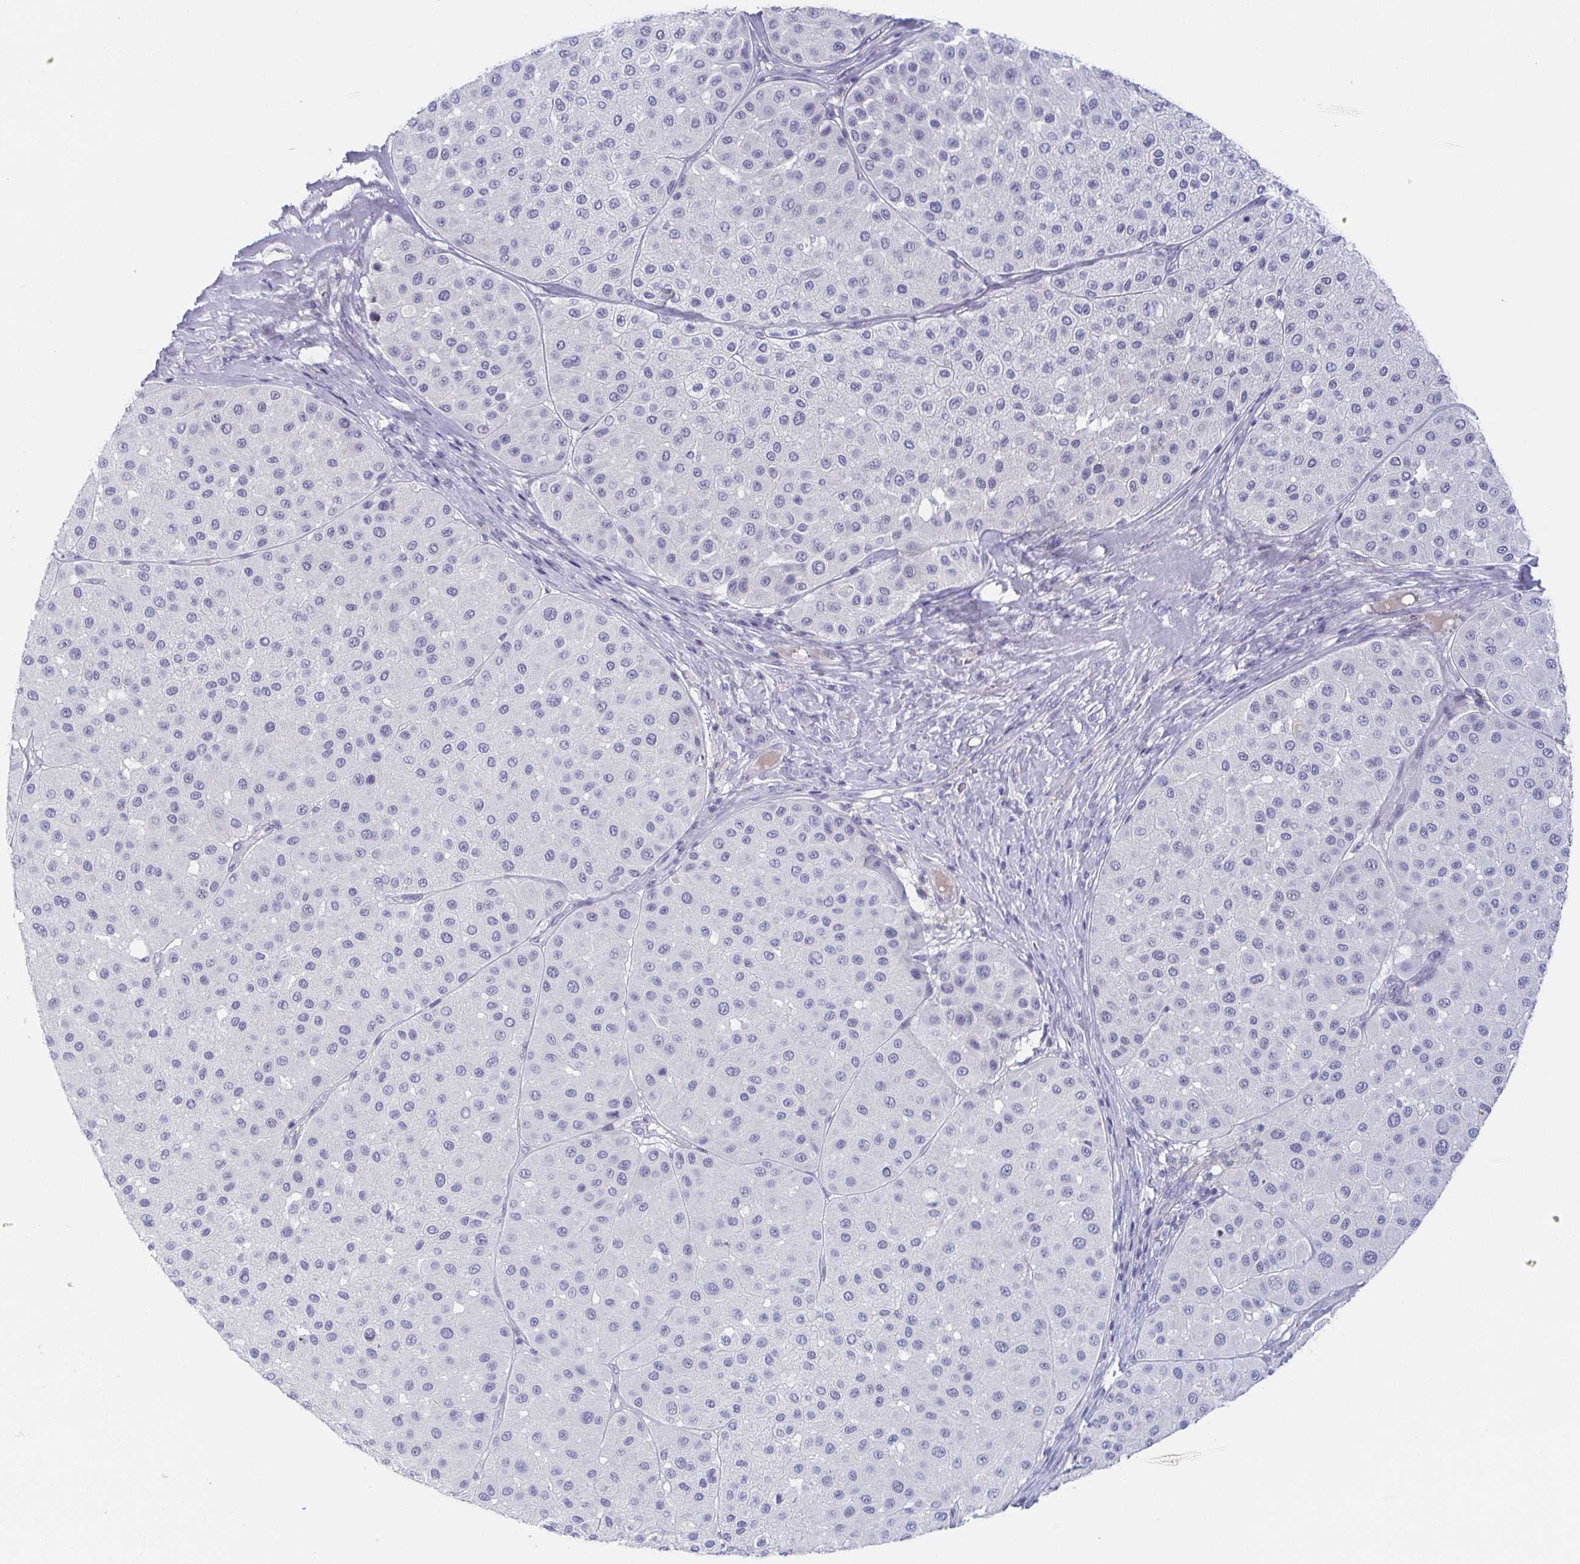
{"staining": {"intensity": "negative", "quantity": "none", "location": "none"}, "tissue": "melanoma", "cell_type": "Tumor cells", "image_type": "cancer", "snomed": [{"axis": "morphology", "description": "Malignant melanoma, Metastatic site"}, {"axis": "topography", "description": "Smooth muscle"}], "caption": "Tumor cells show no significant protein staining in melanoma.", "gene": "RHOV", "patient": {"sex": "male", "age": 41}}